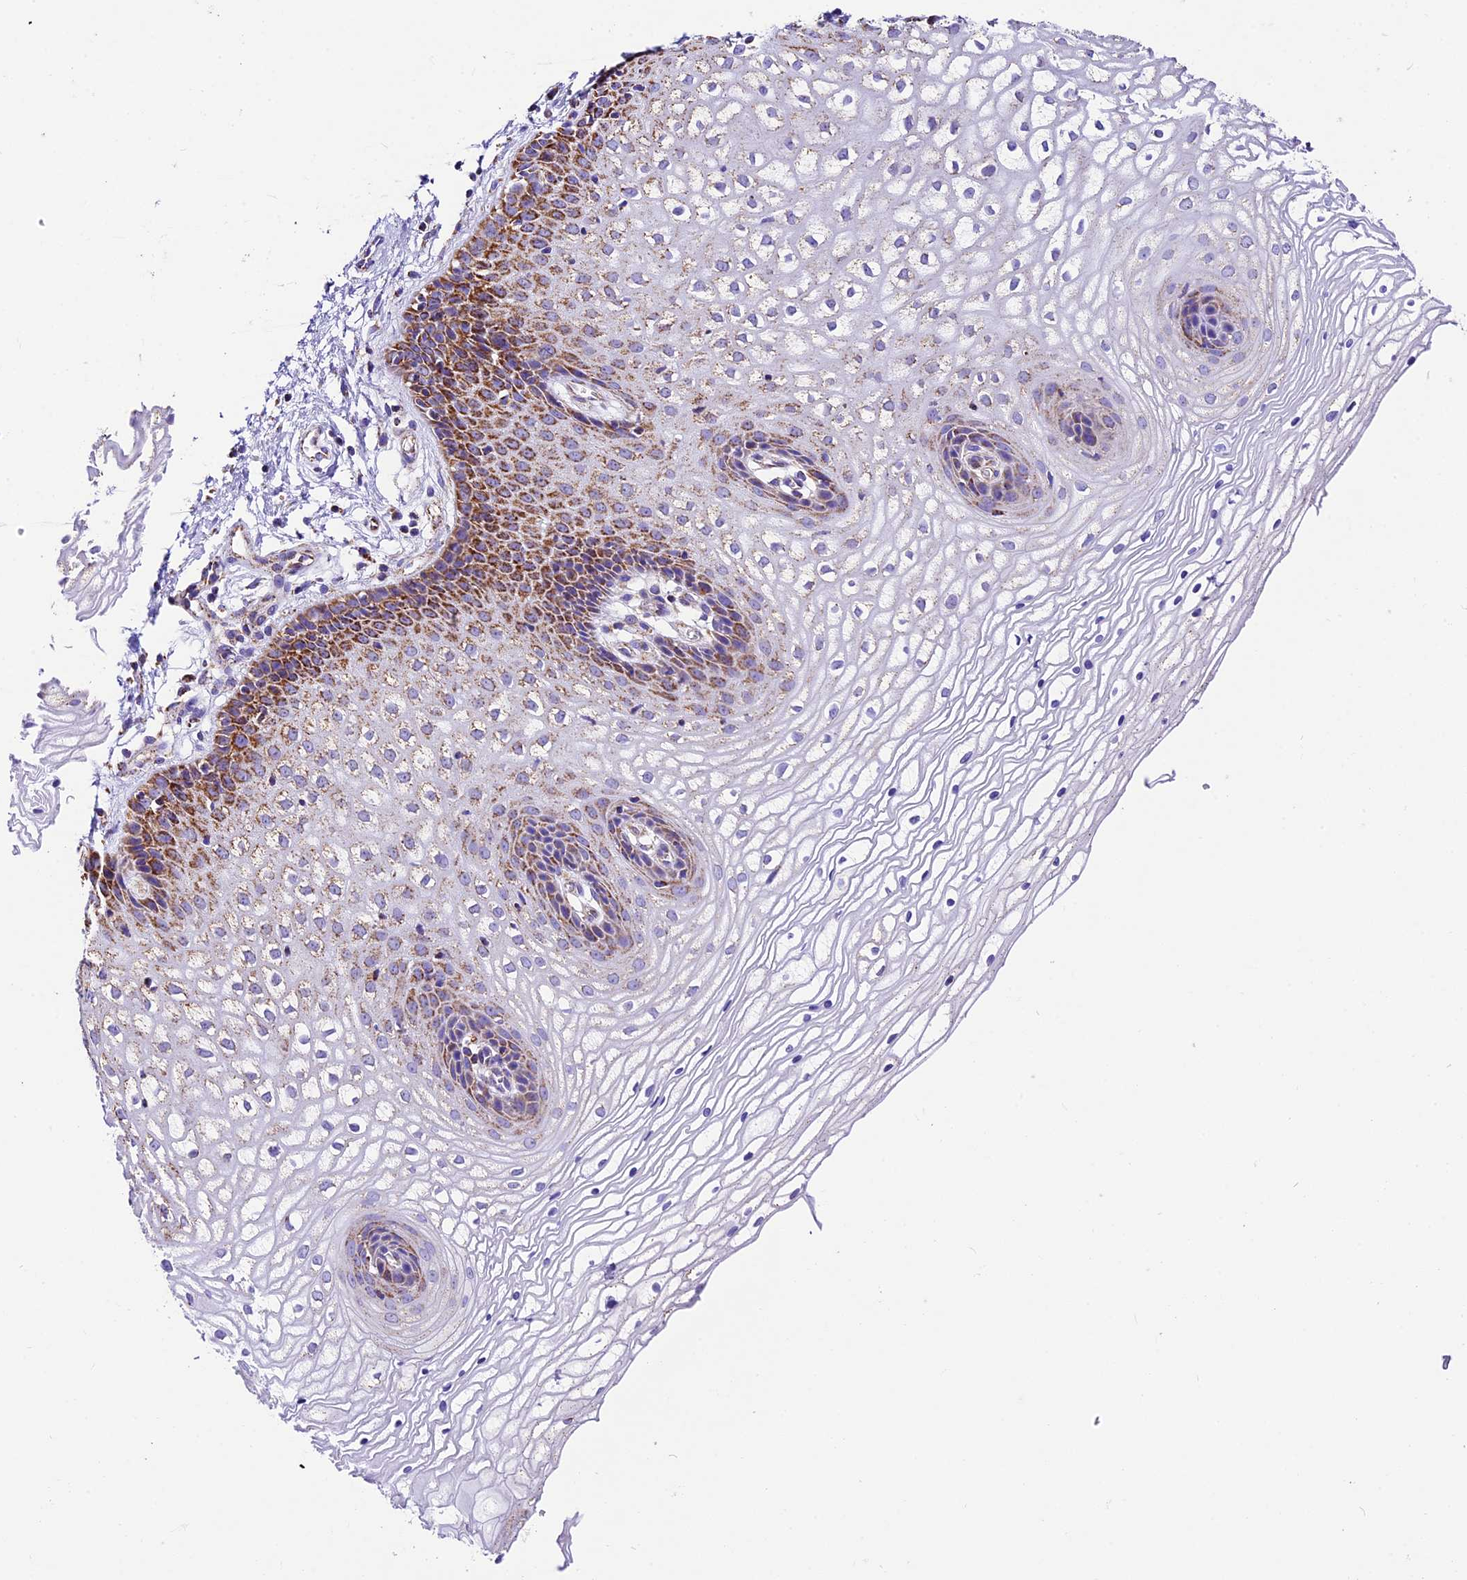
{"staining": {"intensity": "strong", "quantity": "25%-75%", "location": "cytoplasmic/membranous"}, "tissue": "vagina", "cell_type": "Squamous epithelial cells", "image_type": "normal", "snomed": [{"axis": "morphology", "description": "Normal tissue, NOS"}, {"axis": "topography", "description": "Vagina"}], "caption": "Immunohistochemical staining of benign vagina displays high levels of strong cytoplasmic/membranous expression in about 25%-75% of squamous epithelial cells.", "gene": "DCAF5", "patient": {"sex": "female", "age": 34}}